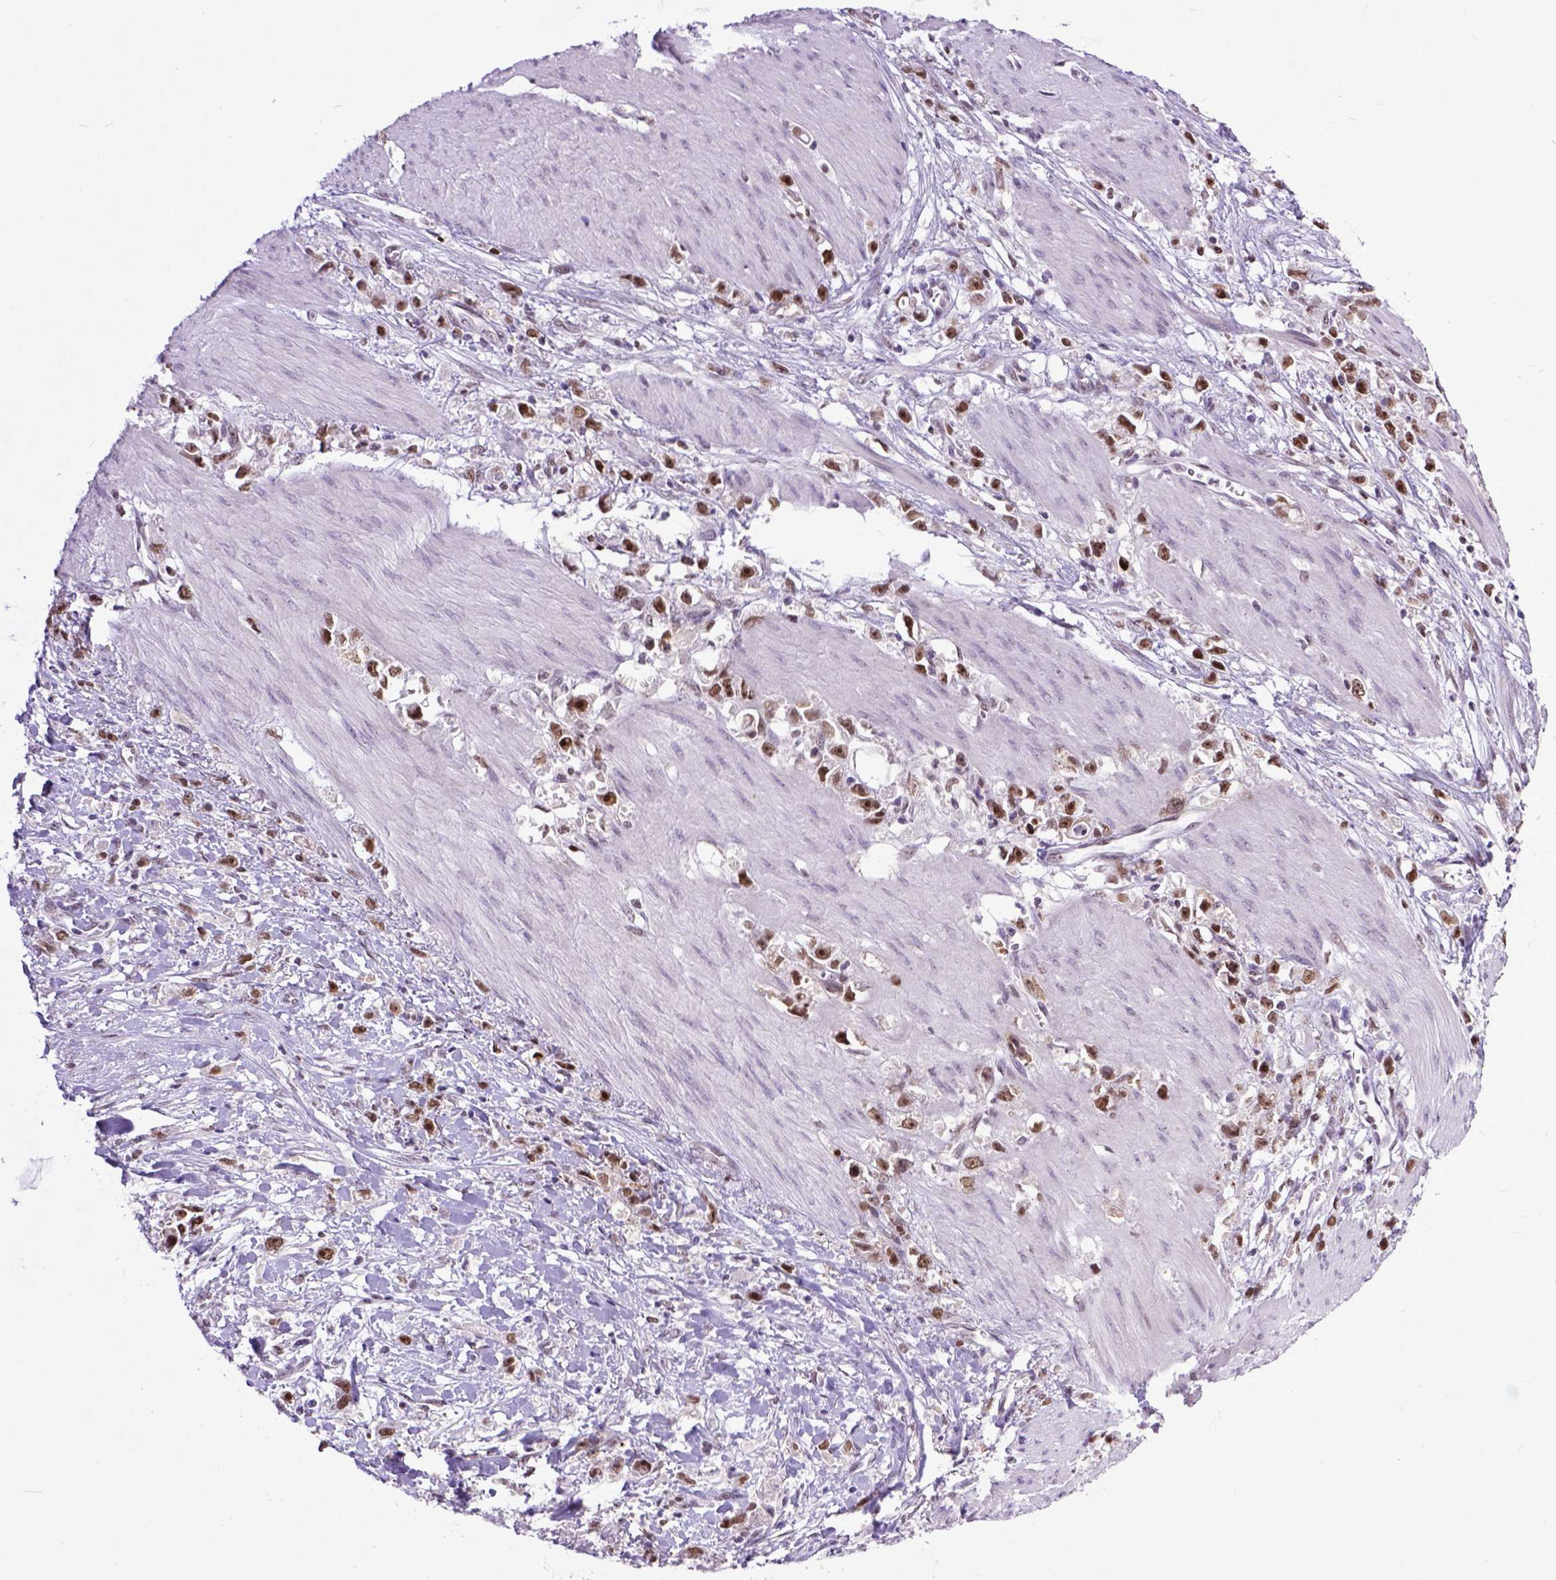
{"staining": {"intensity": "moderate", "quantity": ">75%", "location": "nuclear"}, "tissue": "stomach cancer", "cell_type": "Tumor cells", "image_type": "cancer", "snomed": [{"axis": "morphology", "description": "Adenocarcinoma, NOS"}, {"axis": "topography", "description": "Stomach"}], "caption": "About >75% of tumor cells in human stomach cancer demonstrate moderate nuclear protein positivity as visualized by brown immunohistochemical staining.", "gene": "RCC2", "patient": {"sex": "female", "age": 59}}